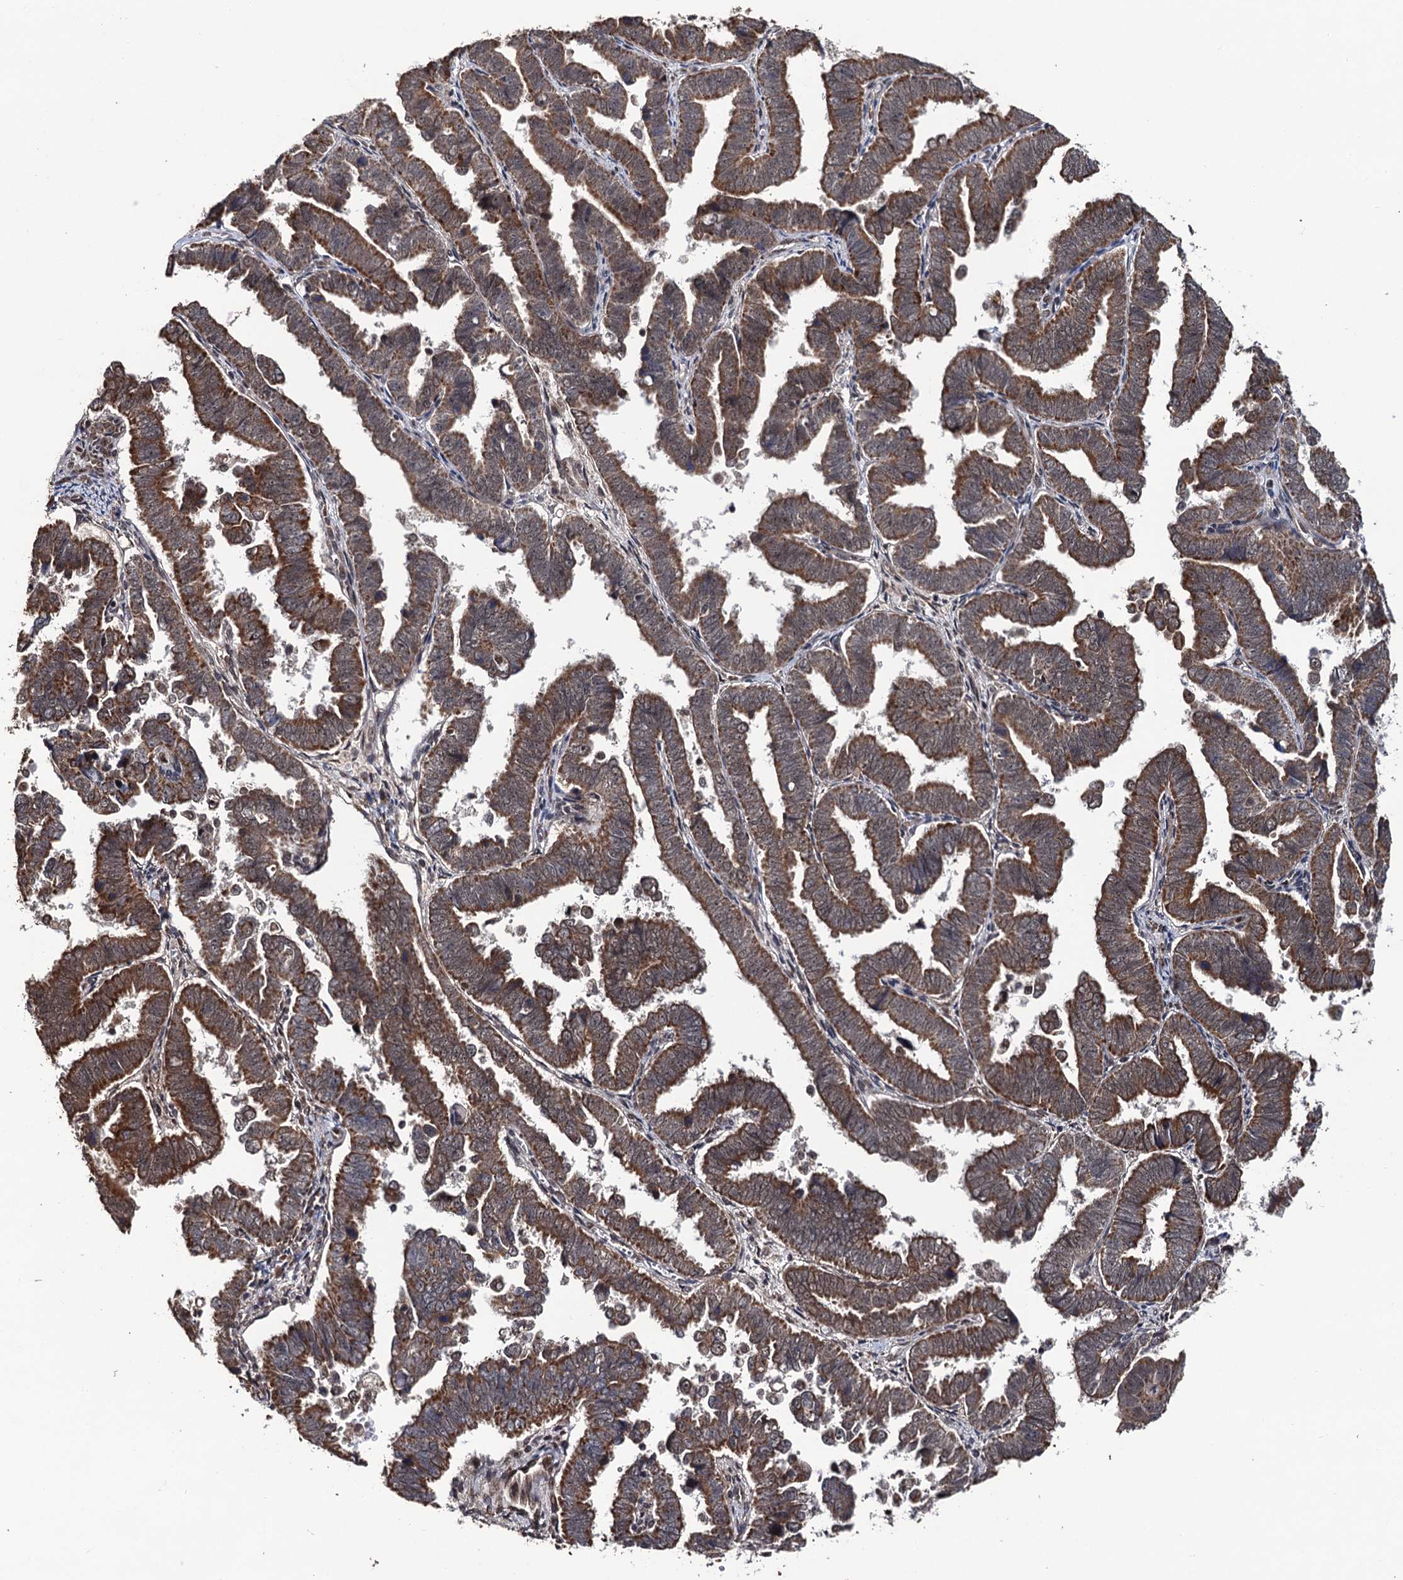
{"staining": {"intensity": "moderate", "quantity": ">75%", "location": "cytoplasmic/membranous"}, "tissue": "endometrial cancer", "cell_type": "Tumor cells", "image_type": "cancer", "snomed": [{"axis": "morphology", "description": "Adenocarcinoma, NOS"}, {"axis": "topography", "description": "Endometrium"}], "caption": "Immunohistochemistry photomicrograph of neoplastic tissue: human endometrial adenocarcinoma stained using IHC displays medium levels of moderate protein expression localized specifically in the cytoplasmic/membranous of tumor cells, appearing as a cytoplasmic/membranous brown color.", "gene": "LRRC63", "patient": {"sex": "female", "age": 75}}